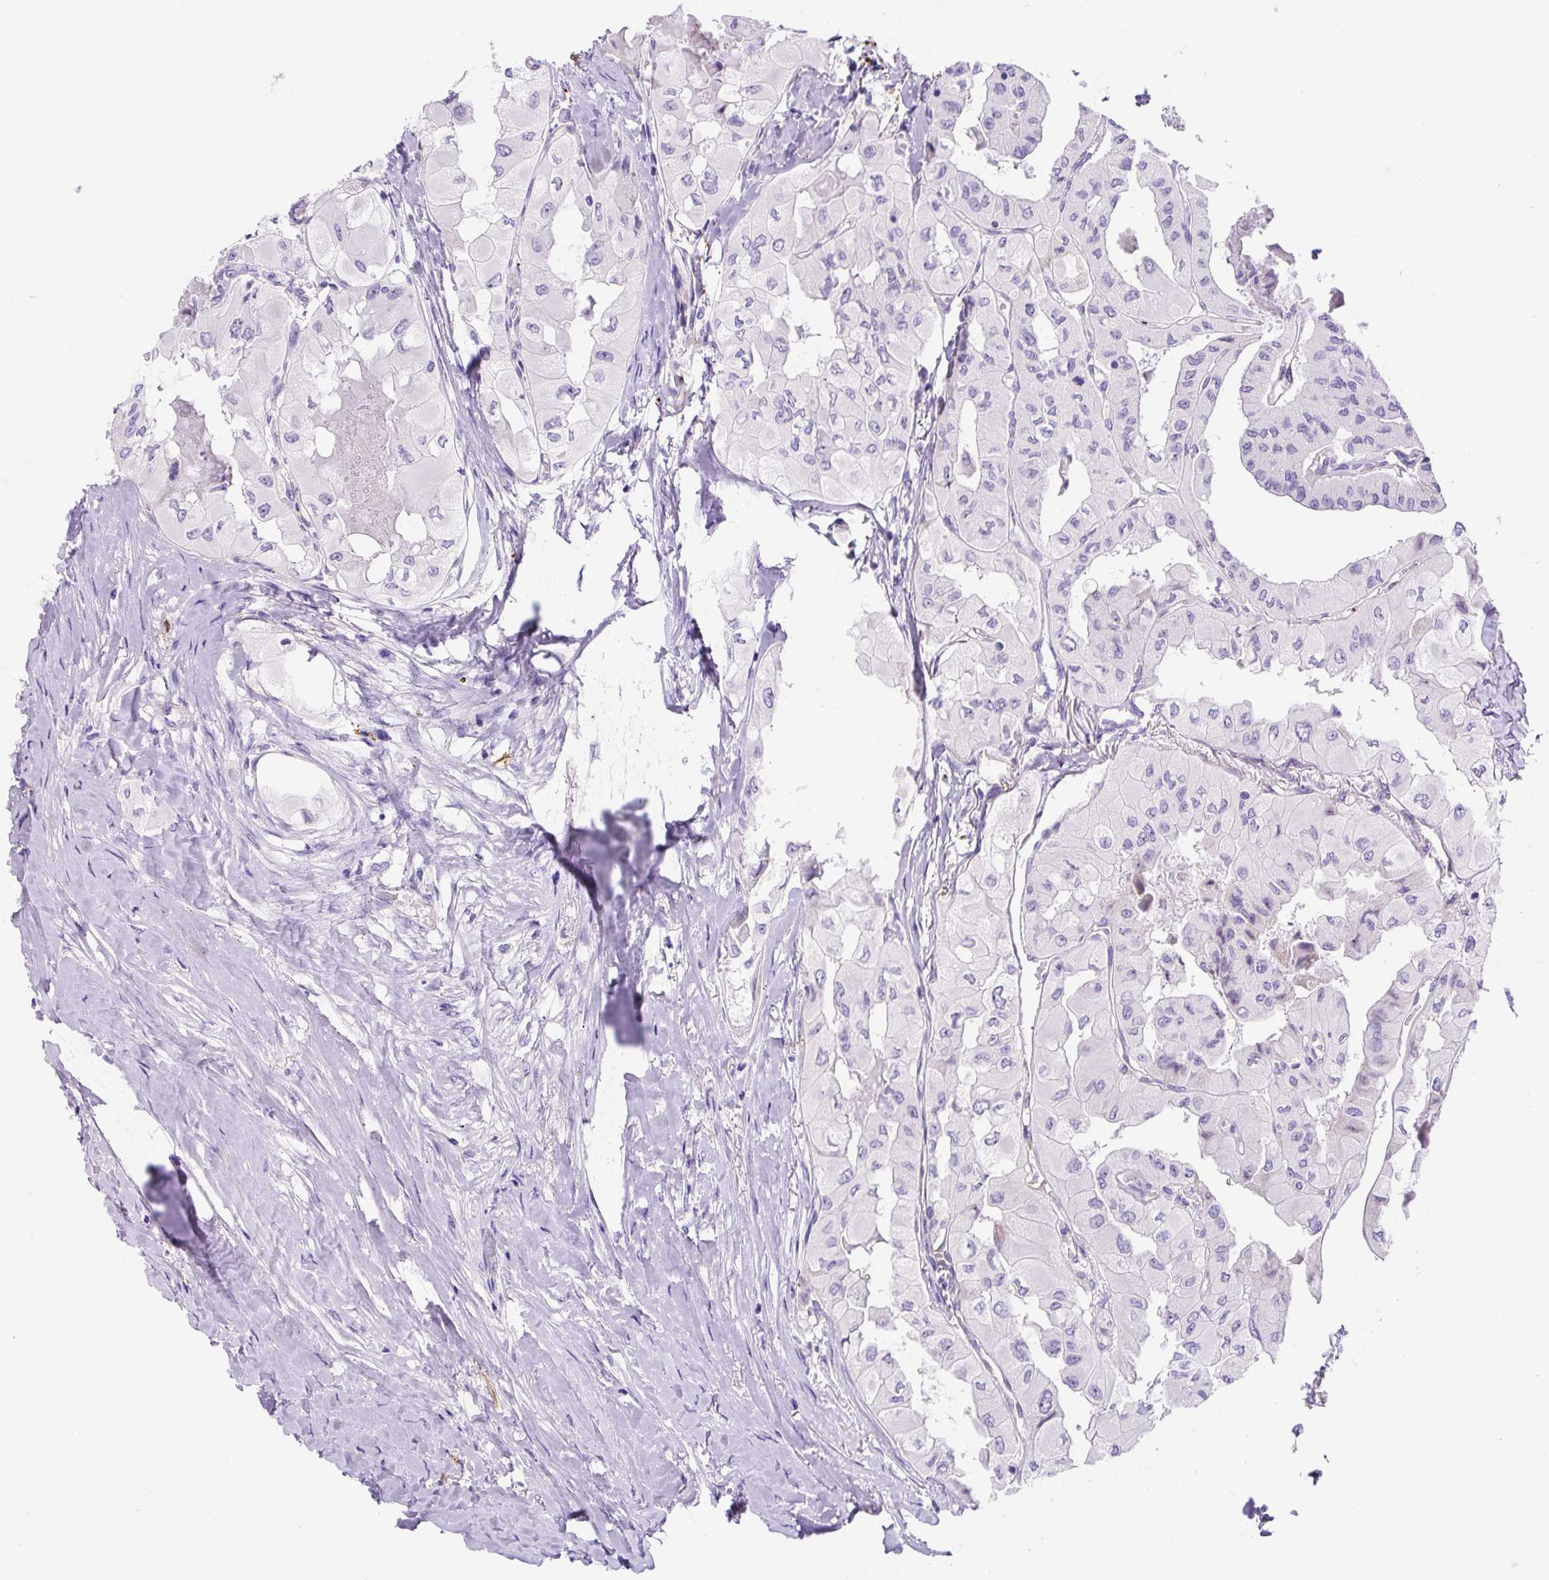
{"staining": {"intensity": "negative", "quantity": "none", "location": "none"}, "tissue": "thyroid cancer", "cell_type": "Tumor cells", "image_type": "cancer", "snomed": [{"axis": "morphology", "description": "Normal tissue, NOS"}, {"axis": "morphology", "description": "Papillary adenocarcinoma, NOS"}, {"axis": "topography", "description": "Thyroid gland"}], "caption": "An immunohistochemistry (IHC) photomicrograph of papillary adenocarcinoma (thyroid) is shown. There is no staining in tumor cells of papillary adenocarcinoma (thyroid). Nuclei are stained in blue.", "gene": "ASB4", "patient": {"sex": "female", "age": 59}}